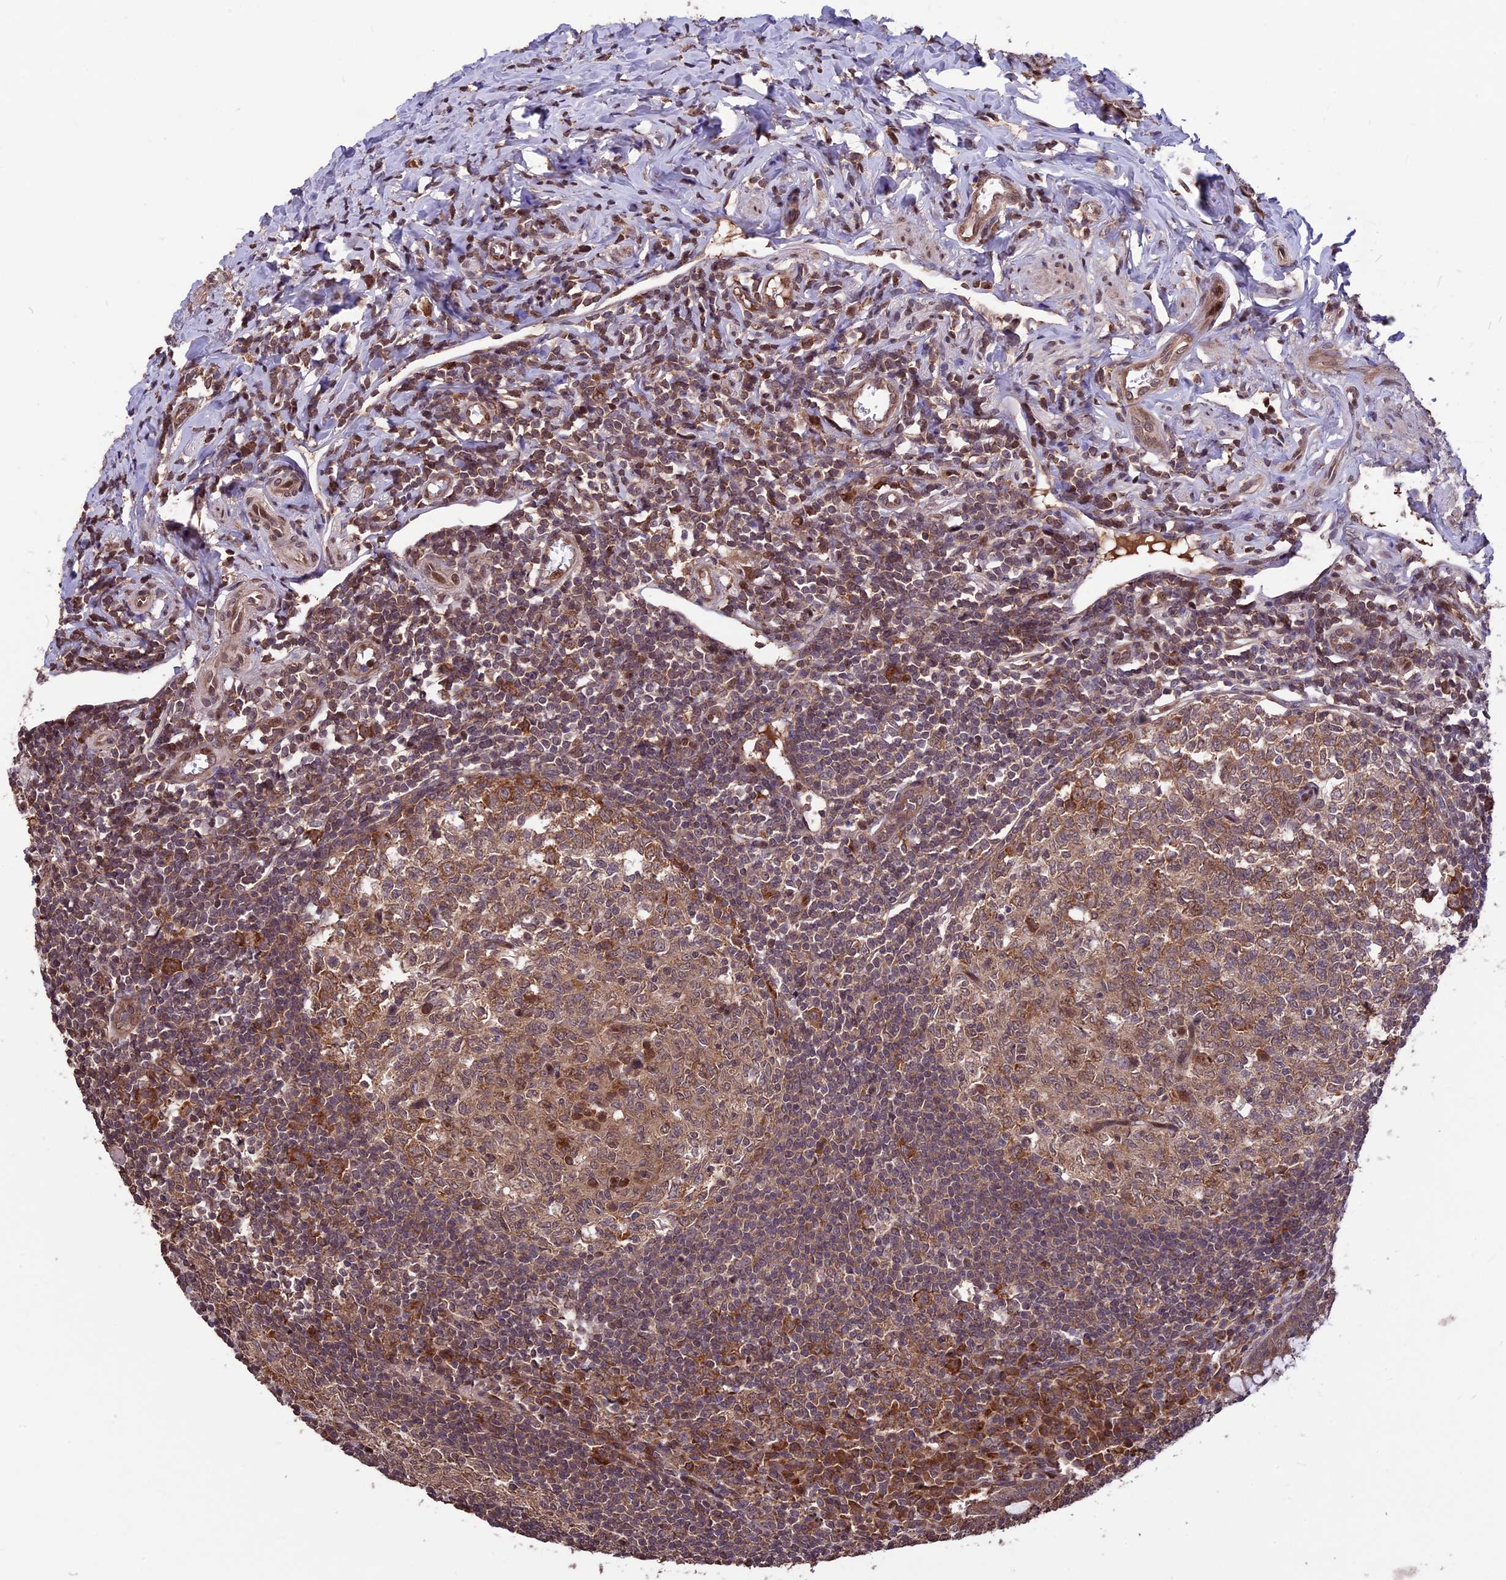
{"staining": {"intensity": "moderate", "quantity": ">75%", "location": "cytoplasmic/membranous"}, "tissue": "appendix", "cell_type": "Glandular cells", "image_type": "normal", "snomed": [{"axis": "morphology", "description": "Normal tissue, NOS"}, {"axis": "topography", "description": "Appendix"}], "caption": "Immunohistochemical staining of normal appendix displays >75% levels of moderate cytoplasmic/membranous protein expression in about >75% of glandular cells.", "gene": "ZNF598", "patient": {"sex": "female", "age": 33}}